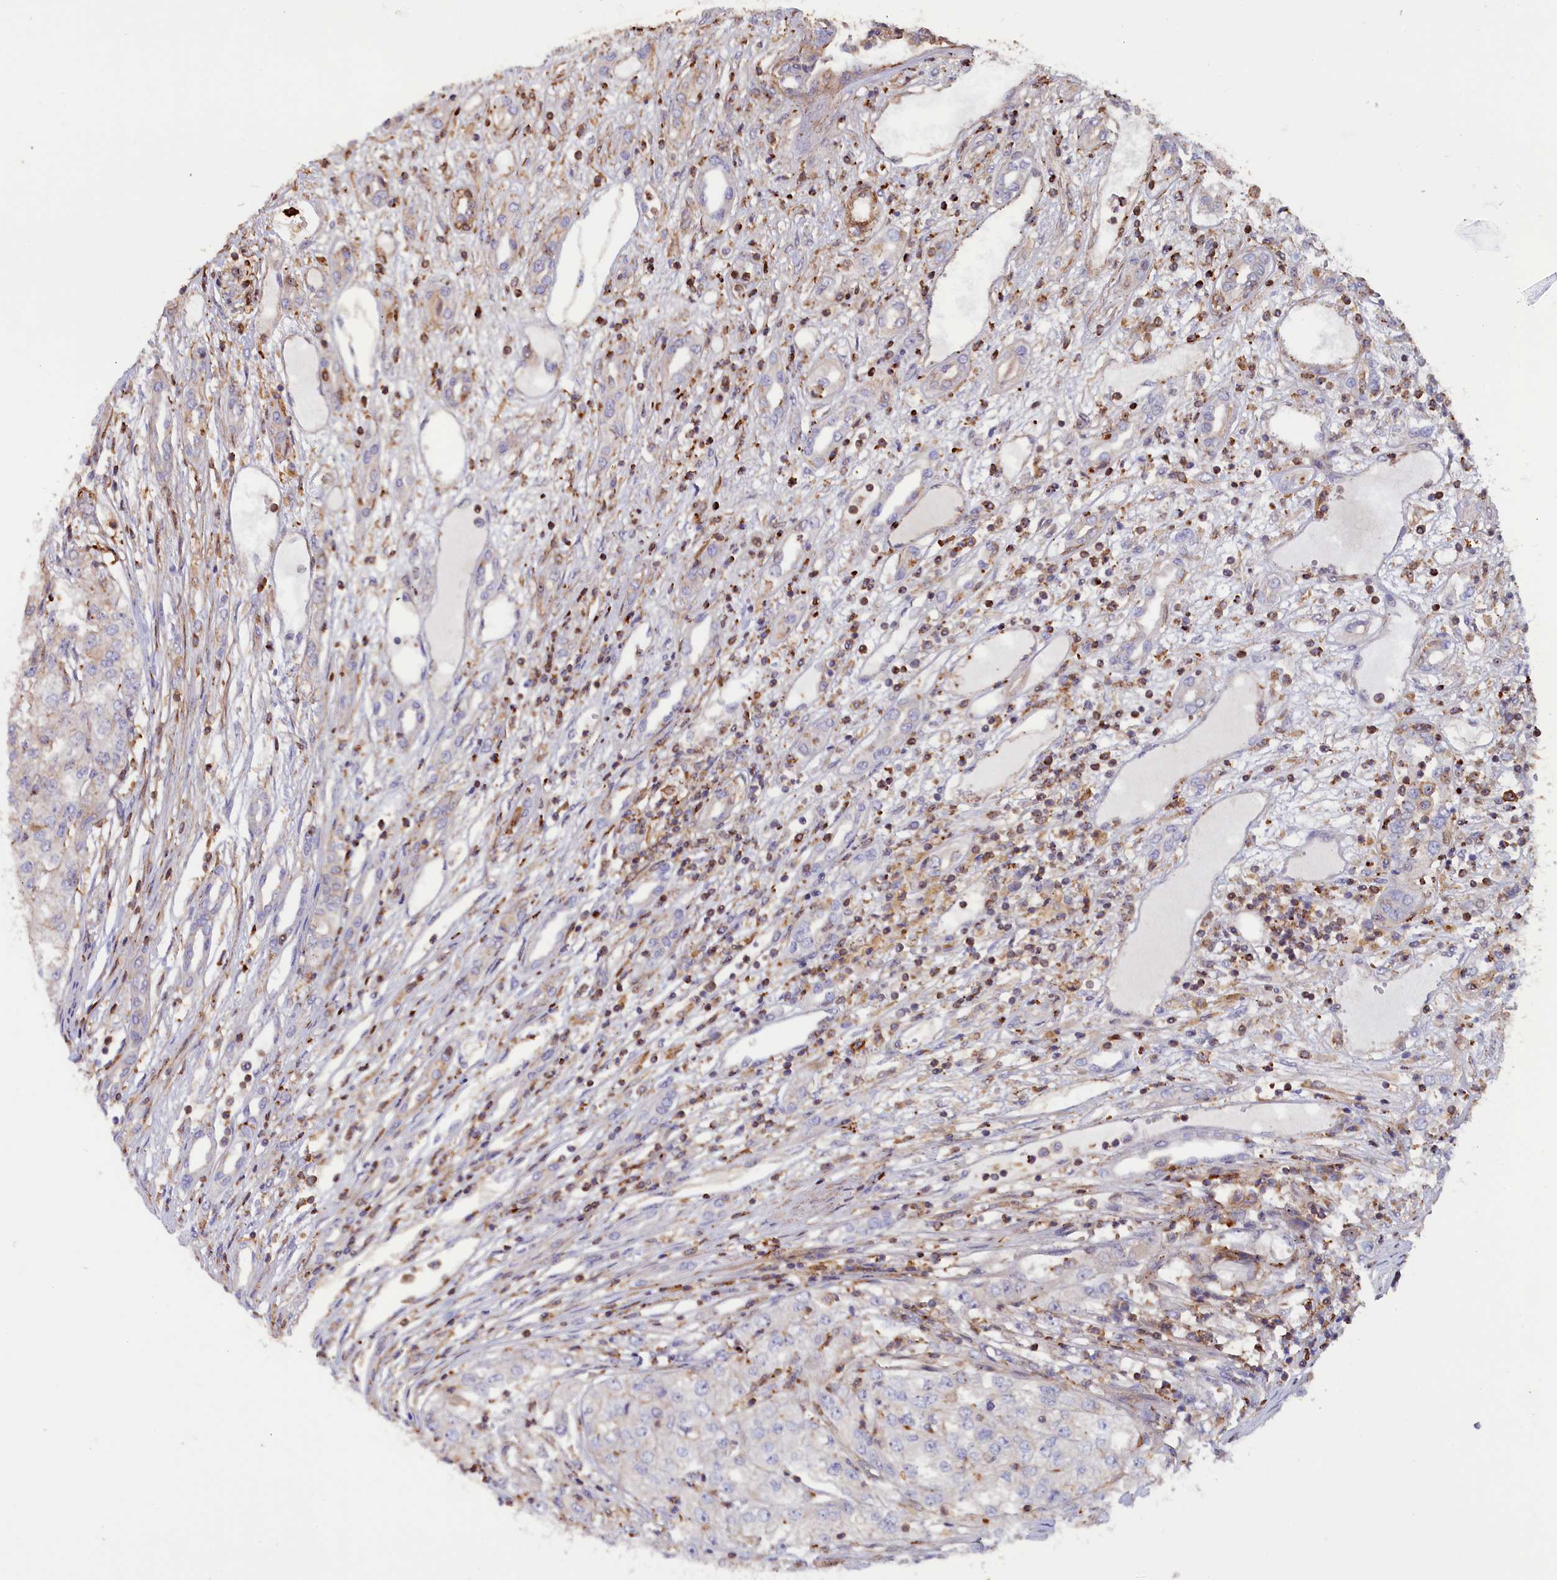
{"staining": {"intensity": "negative", "quantity": "none", "location": "none"}, "tissue": "renal cancer", "cell_type": "Tumor cells", "image_type": "cancer", "snomed": [{"axis": "morphology", "description": "Adenocarcinoma, NOS"}, {"axis": "topography", "description": "Kidney"}], "caption": "The micrograph demonstrates no significant staining in tumor cells of renal cancer (adenocarcinoma).", "gene": "ANKRD27", "patient": {"sex": "female", "age": 54}}